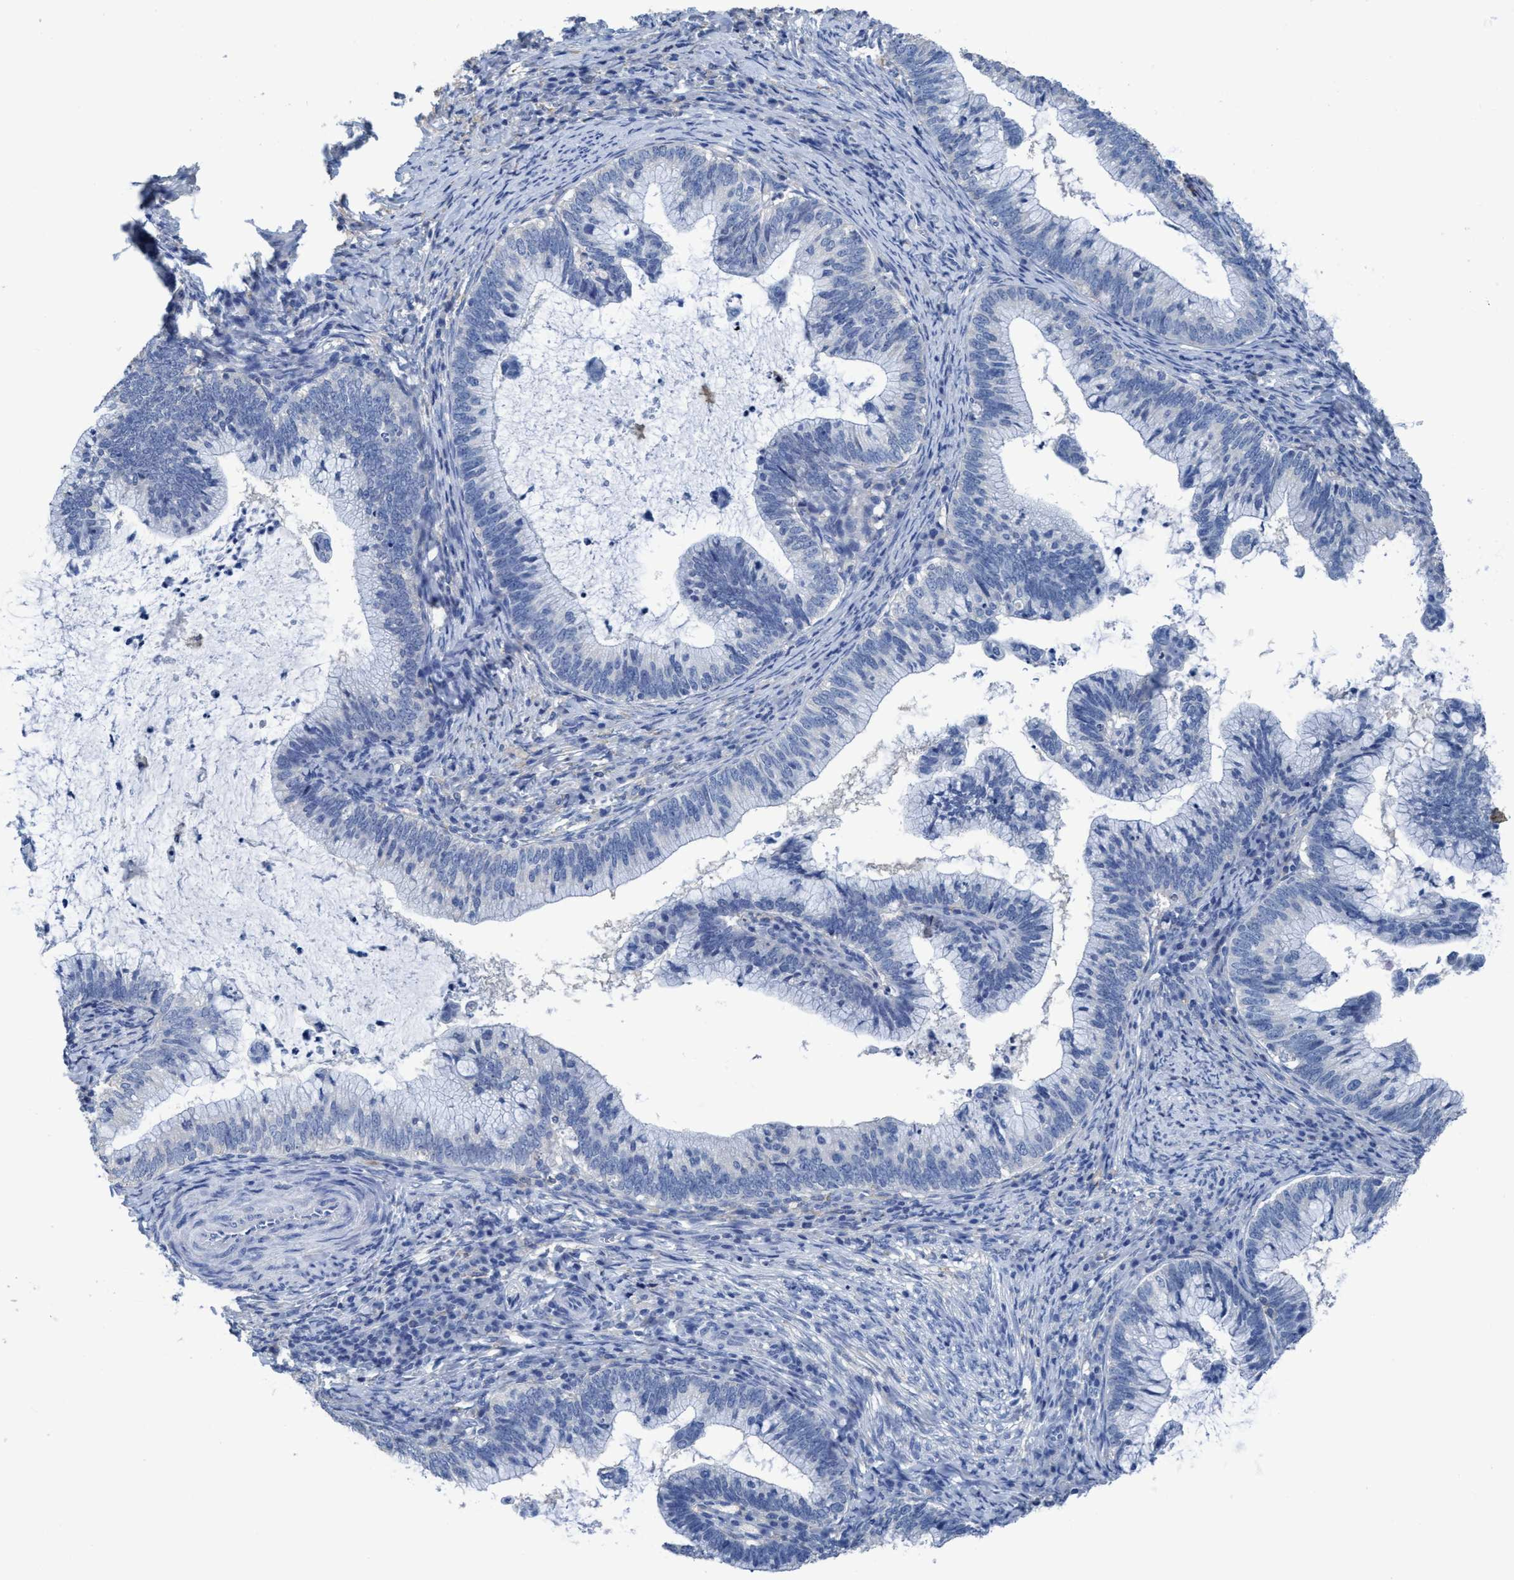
{"staining": {"intensity": "negative", "quantity": "none", "location": "none"}, "tissue": "cervical cancer", "cell_type": "Tumor cells", "image_type": "cancer", "snomed": [{"axis": "morphology", "description": "Adenocarcinoma, NOS"}, {"axis": "topography", "description": "Cervix"}], "caption": "Tumor cells show no significant protein positivity in cervical adenocarcinoma.", "gene": "DNAI1", "patient": {"sex": "female", "age": 36}}